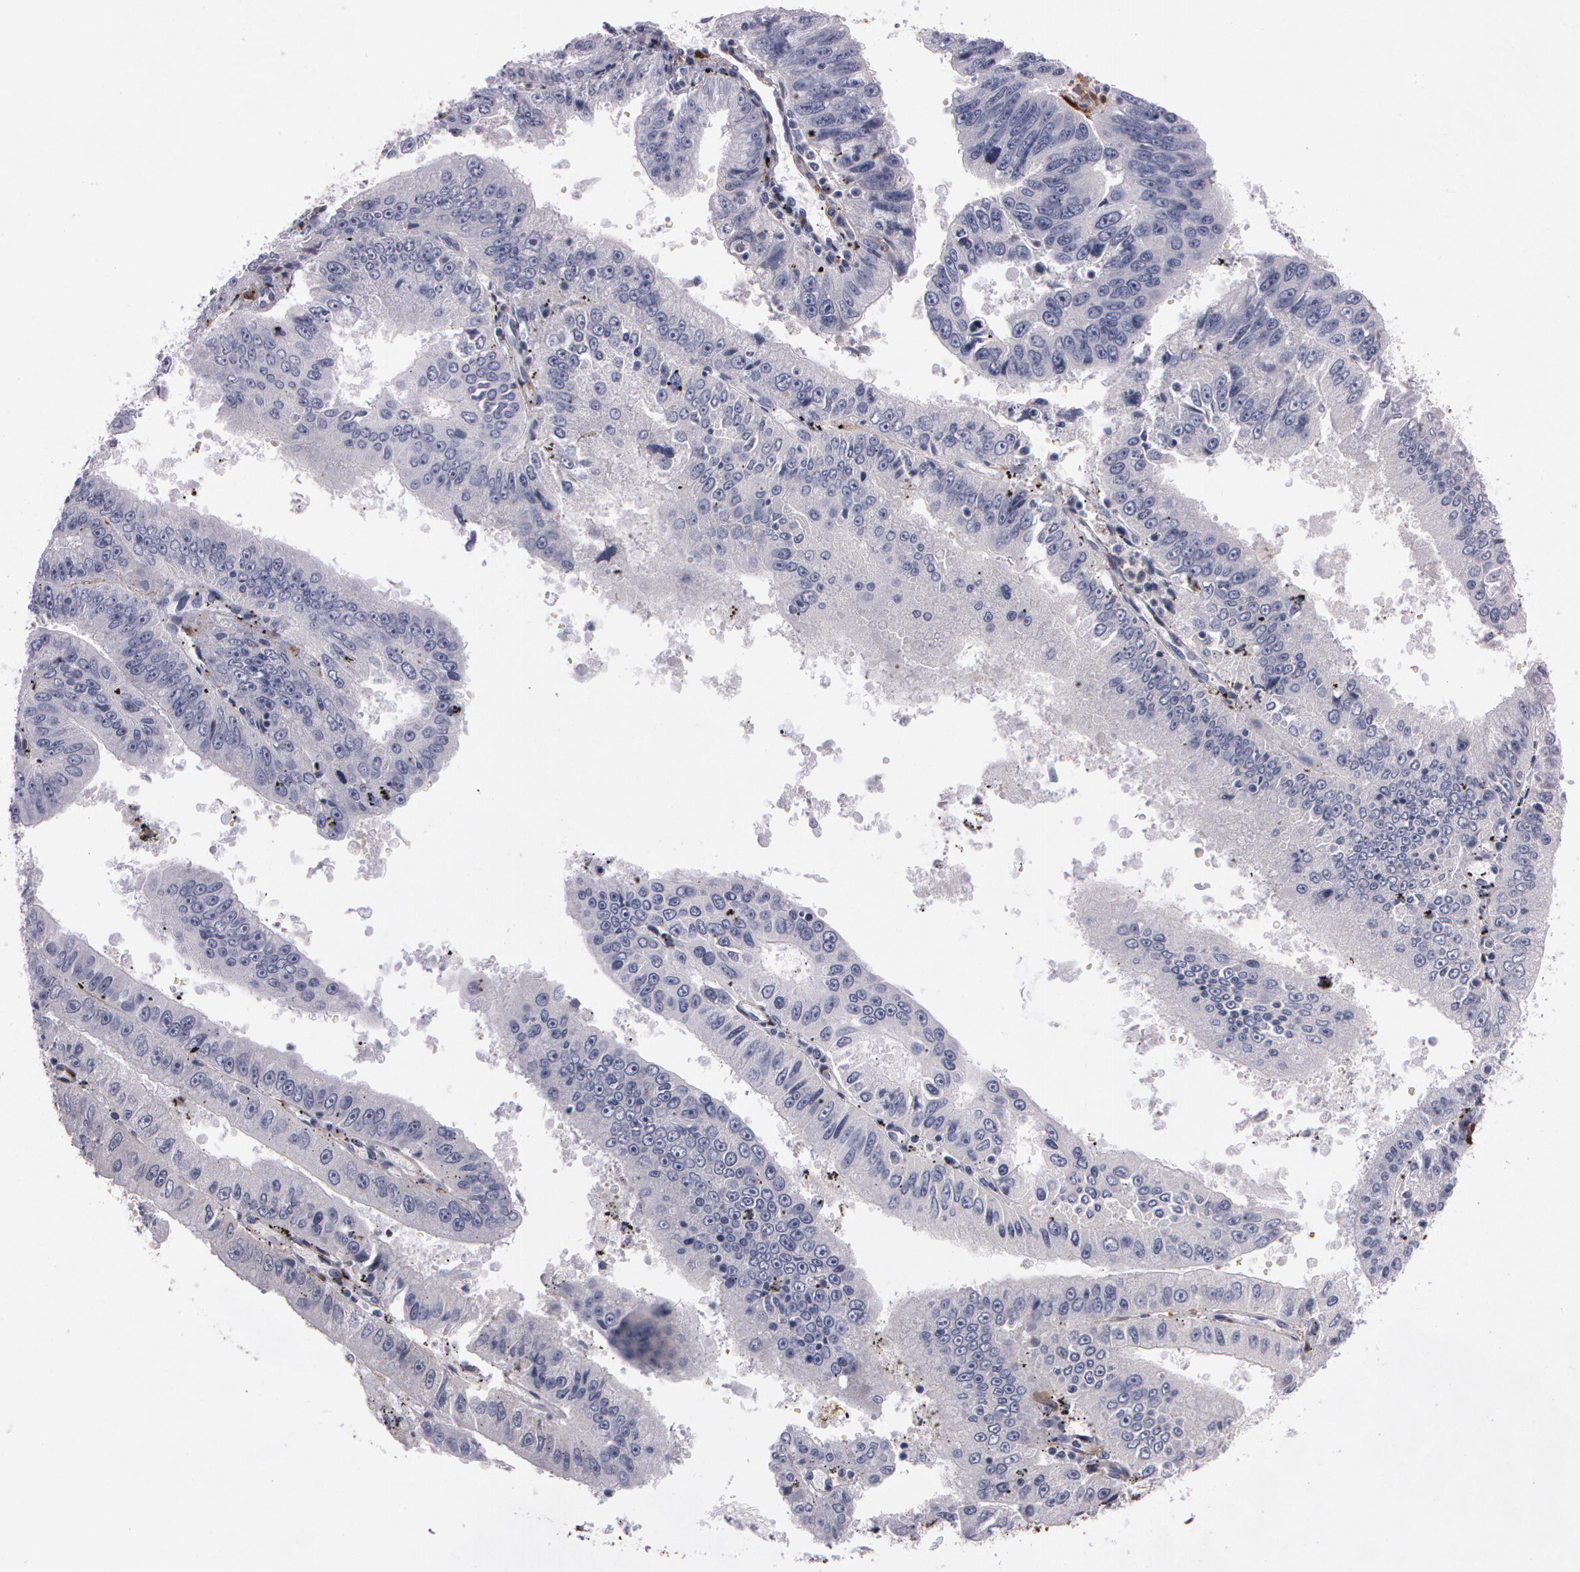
{"staining": {"intensity": "negative", "quantity": "none", "location": "none"}, "tissue": "endometrial cancer", "cell_type": "Tumor cells", "image_type": "cancer", "snomed": [{"axis": "morphology", "description": "Adenocarcinoma, NOS"}, {"axis": "topography", "description": "Endometrium"}], "caption": "An image of human adenocarcinoma (endometrial) is negative for staining in tumor cells. (DAB (3,3'-diaminobenzidine) immunohistochemistry (IHC) with hematoxylin counter stain).", "gene": "TAGLN", "patient": {"sex": "female", "age": 66}}